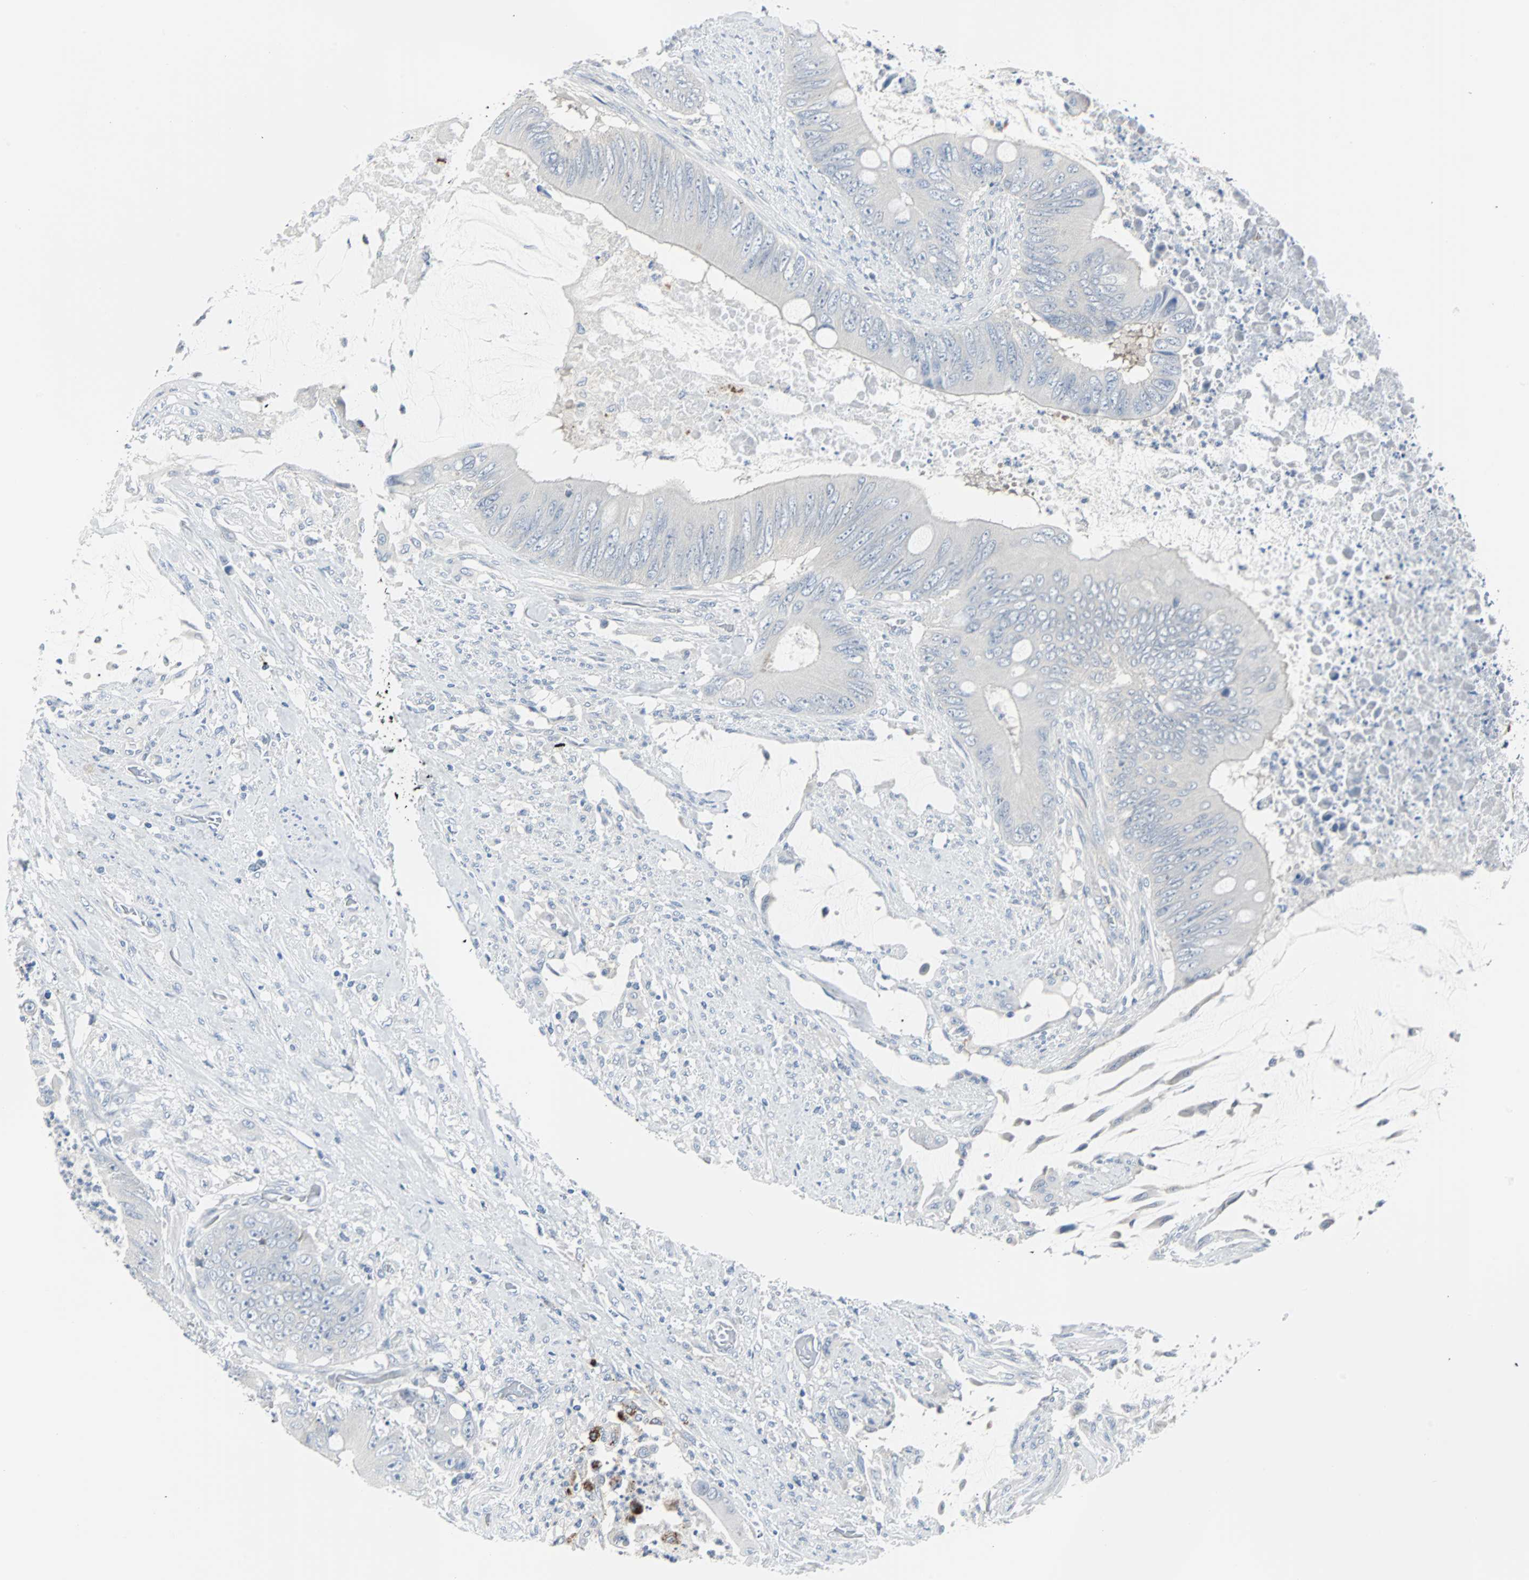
{"staining": {"intensity": "negative", "quantity": "none", "location": "none"}, "tissue": "colorectal cancer", "cell_type": "Tumor cells", "image_type": "cancer", "snomed": [{"axis": "morphology", "description": "Adenocarcinoma, NOS"}, {"axis": "topography", "description": "Rectum"}], "caption": "Immunohistochemical staining of human colorectal cancer (adenocarcinoma) displays no significant staining in tumor cells. (Brightfield microscopy of DAB immunohistochemistry (IHC) at high magnification).", "gene": "RASA1", "patient": {"sex": "female", "age": 77}}